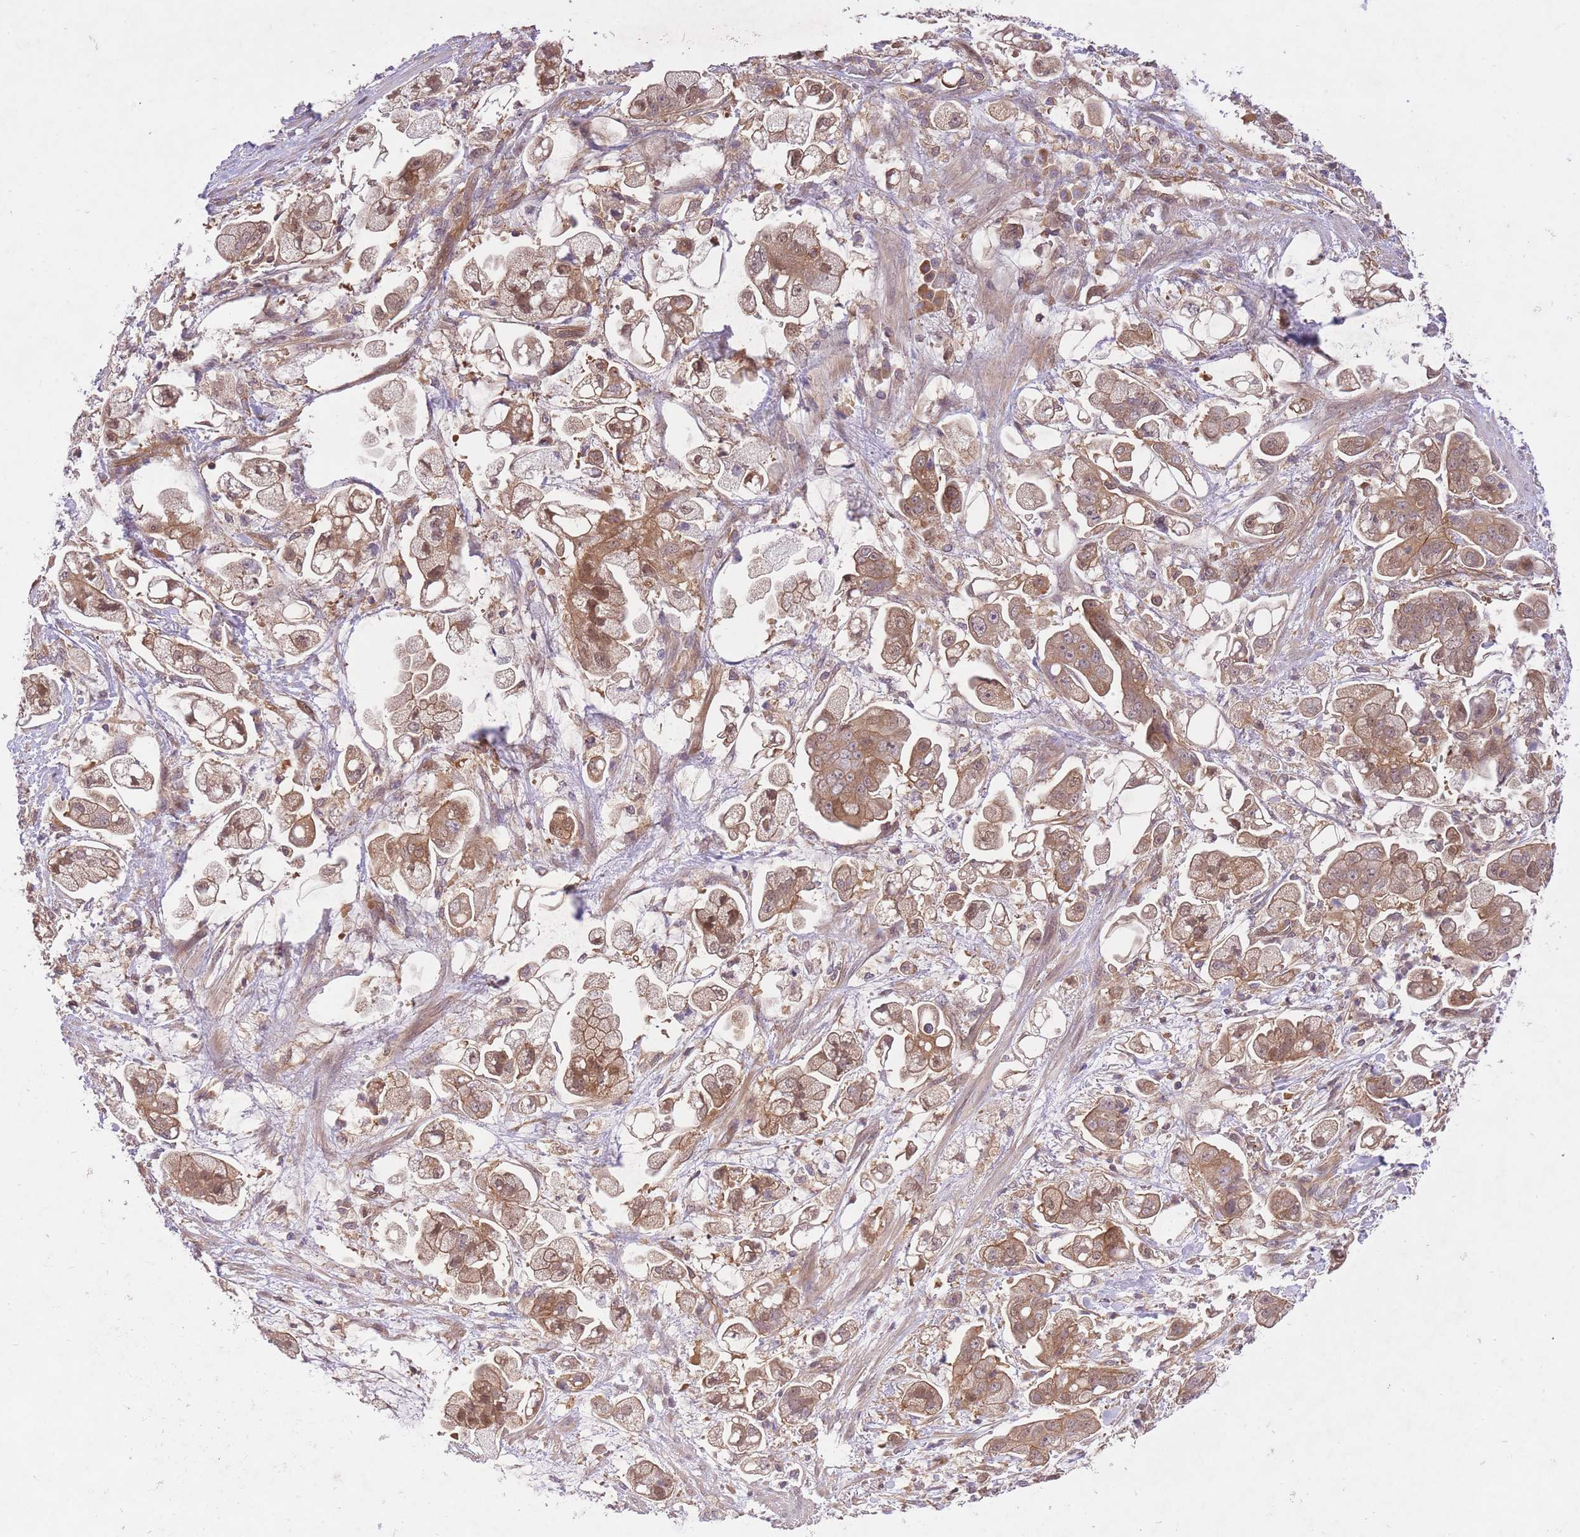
{"staining": {"intensity": "moderate", "quantity": ">75%", "location": "cytoplasmic/membranous,nuclear"}, "tissue": "stomach cancer", "cell_type": "Tumor cells", "image_type": "cancer", "snomed": [{"axis": "morphology", "description": "Adenocarcinoma, NOS"}, {"axis": "topography", "description": "Stomach"}], "caption": "The histopathology image shows immunohistochemical staining of stomach cancer (adenocarcinoma). There is moderate cytoplasmic/membranous and nuclear staining is appreciated in approximately >75% of tumor cells. (Brightfield microscopy of DAB IHC at high magnification).", "gene": "PREP", "patient": {"sex": "male", "age": 62}}